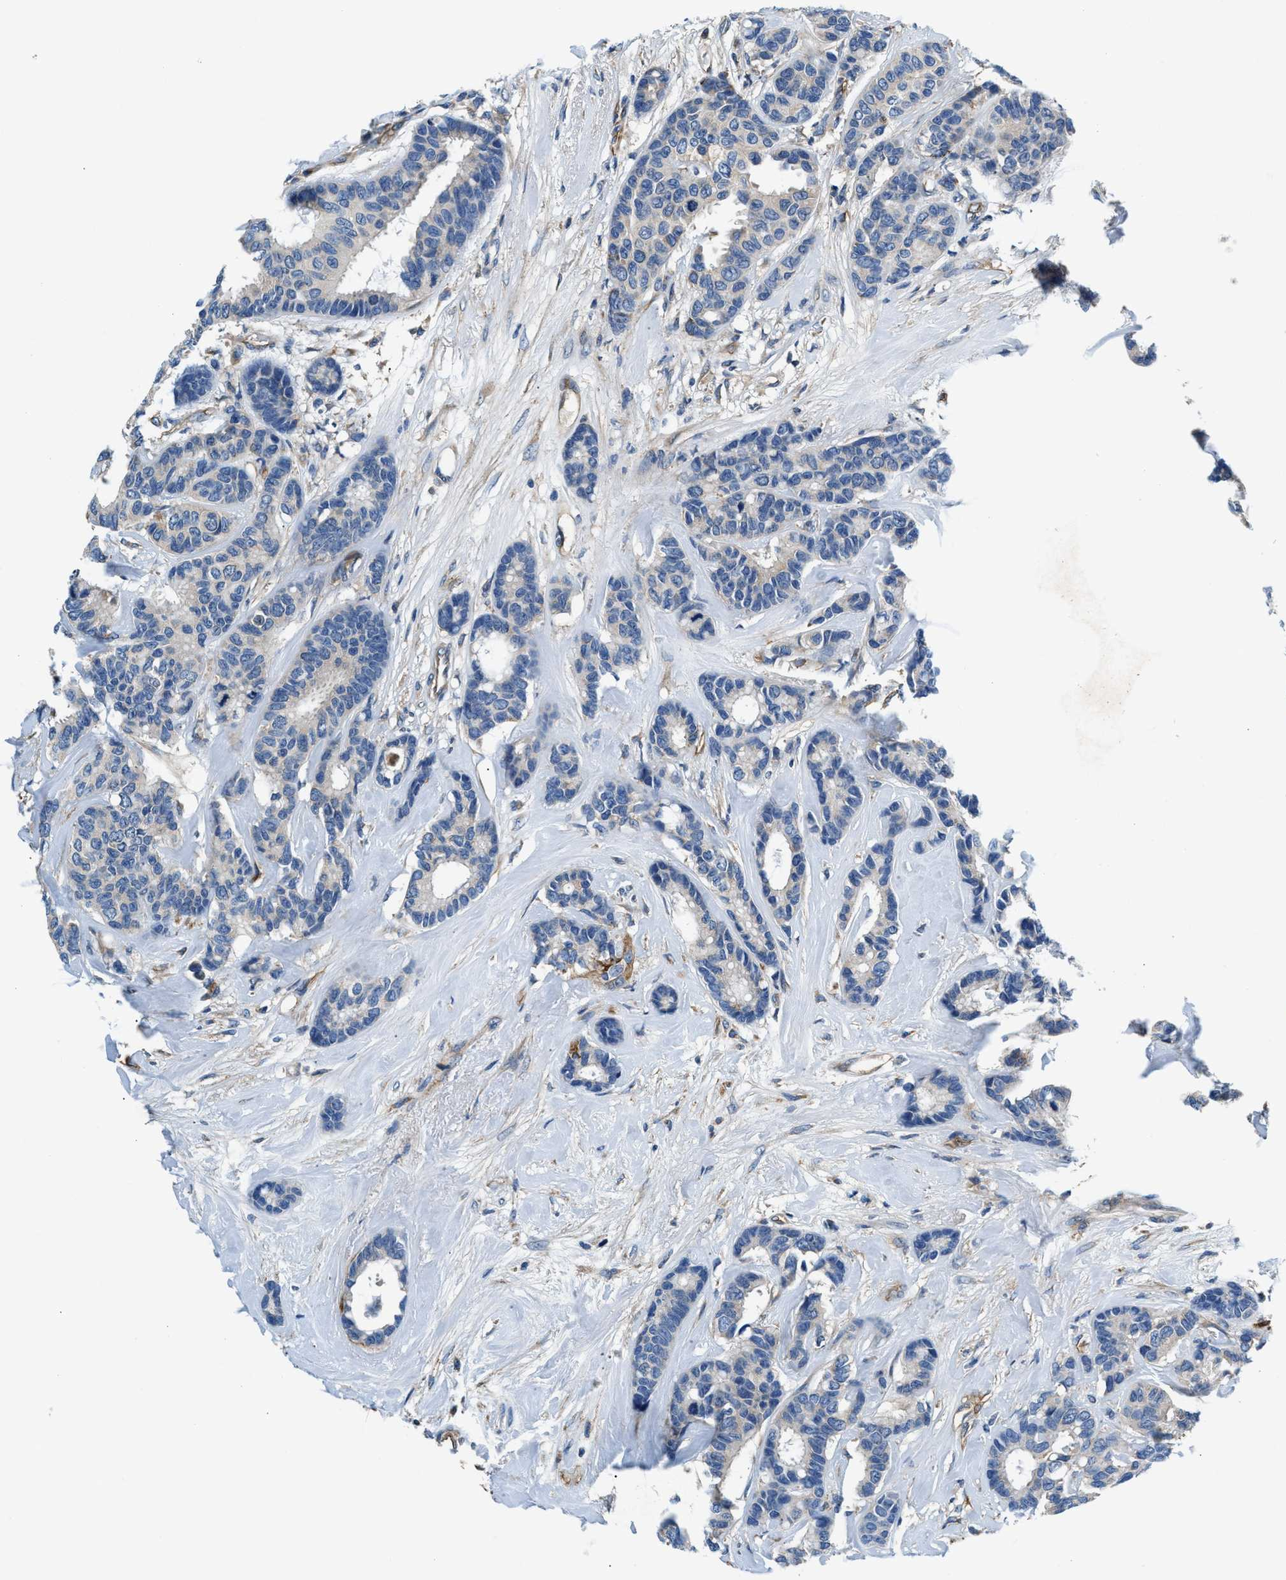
{"staining": {"intensity": "negative", "quantity": "none", "location": "none"}, "tissue": "breast cancer", "cell_type": "Tumor cells", "image_type": "cancer", "snomed": [{"axis": "morphology", "description": "Duct carcinoma"}, {"axis": "topography", "description": "Breast"}], "caption": "Breast cancer was stained to show a protein in brown. There is no significant expression in tumor cells.", "gene": "PRTFDC1", "patient": {"sex": "female", "age": 87}}